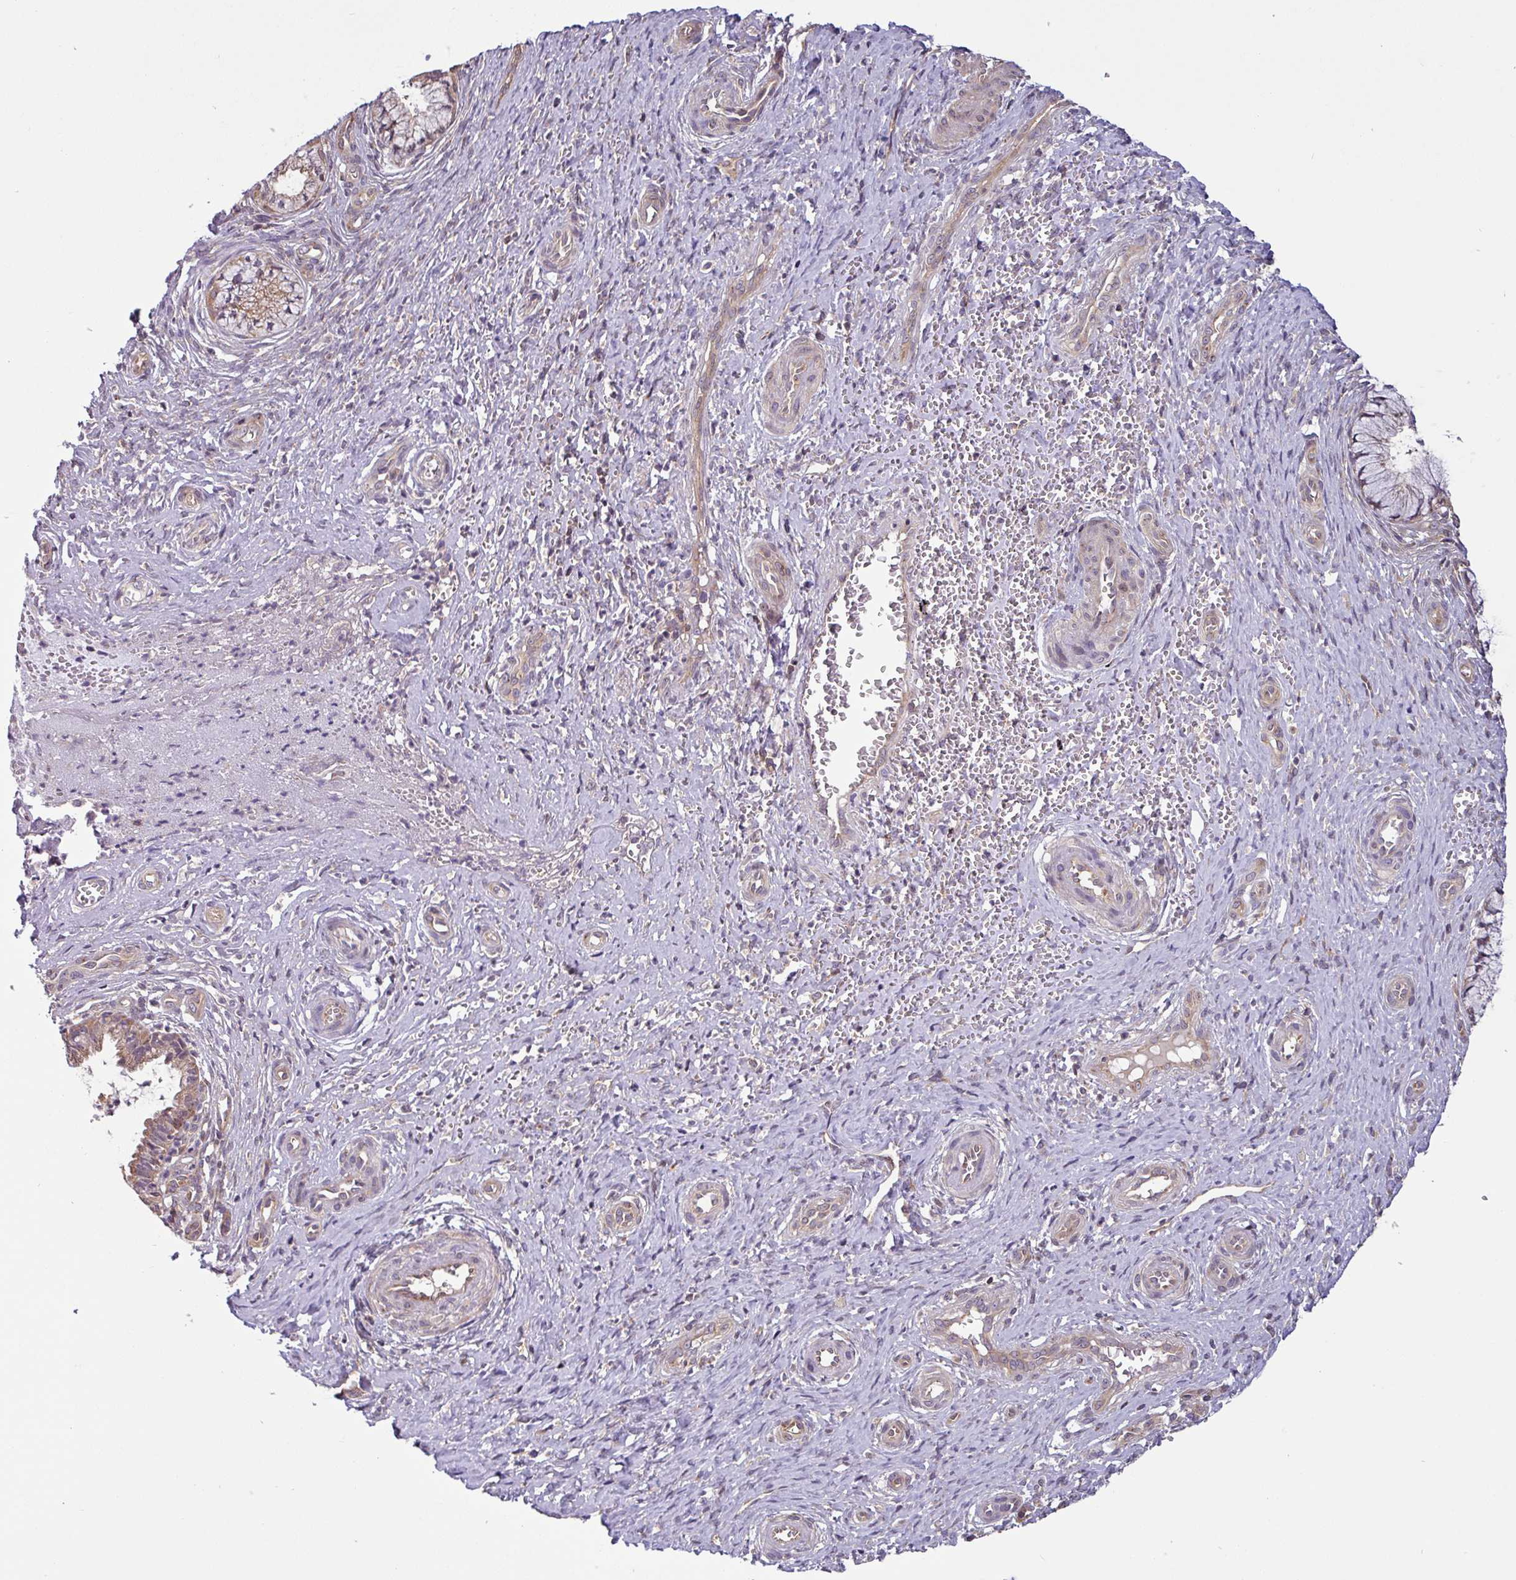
{"staining": {"intensity": "moderate", "quantity": "25%-75%", "location": "cytoplasmic/membranous"}, "tissue": "cervix", "cell_type": "Glandular cells", "image_type": "normal", "snomed": [{"axis": "morphology", "description": "Normal tissue, NOS"}, {"axis": "topography", "description": "Cervix"}], "caption": "IHC staining of normal cervix, which exhibits medium levels of moderate cytoplasmic/membranous expression in about 25%-75% of glandular cells indicating moderate cytoplasmic/membranous protein positivity. The staining was performed using DAB (brown) for protein detection and nuclei were counterstained in hematoxylin (blue).", "gene": "SHB", "patient": {"sex": "female", "age": 36}}